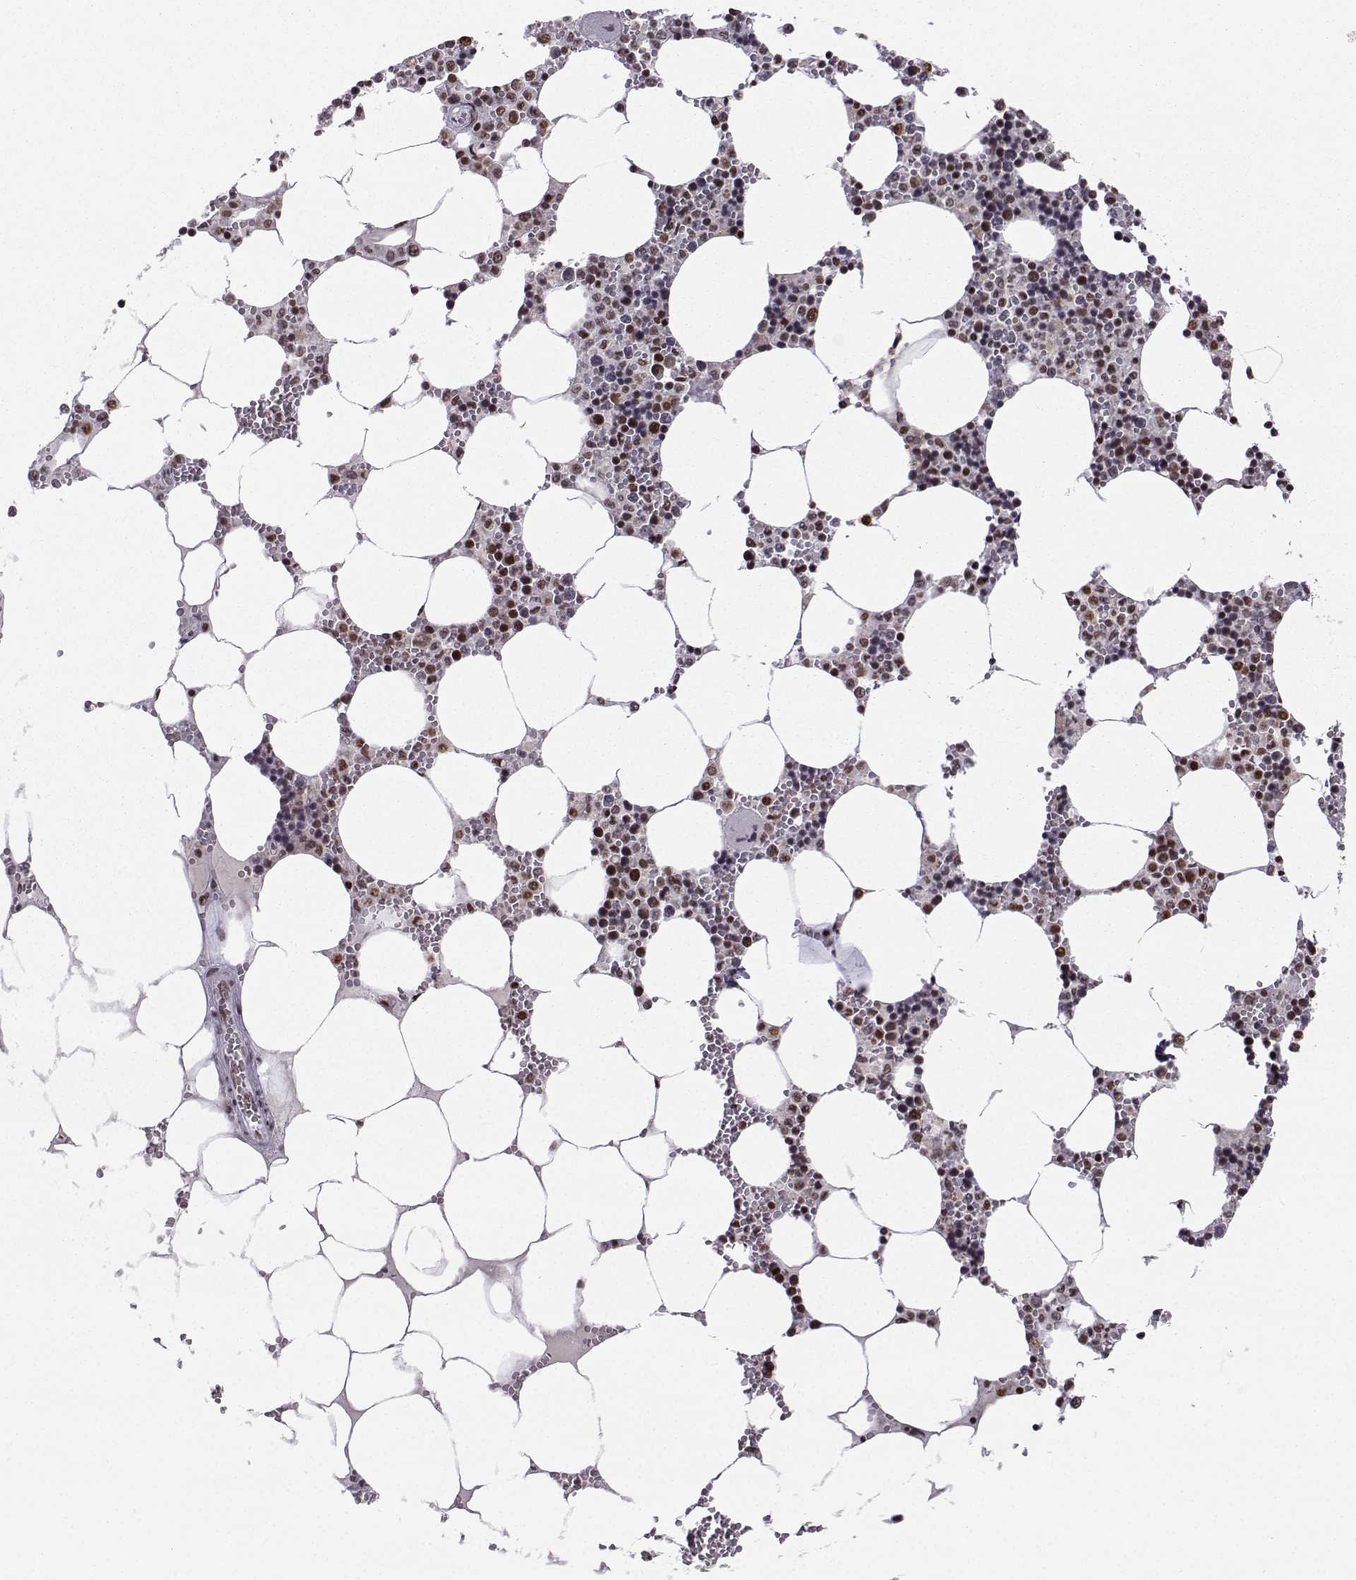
{"staining": {"intensity": "strong", "quantity": "<25%", "location": "nuclear"}, "tissue": "bone marrow", "cell_type": "Hematopoietic cells", "image_type": "normal", "snomed": [{"axis": "morphology", "description": "Normal tissue, NOS"}, {"axis": "topography", "description": "Bone marrow"}], "caption": "Immunohistochemical staining of normal bone marrow demonstrates strong nuclear protein expression in approximately <25% of hematopoietic cells.", "gene": "SNRPB2", "patient": {"sex": "male", "age": 54}}